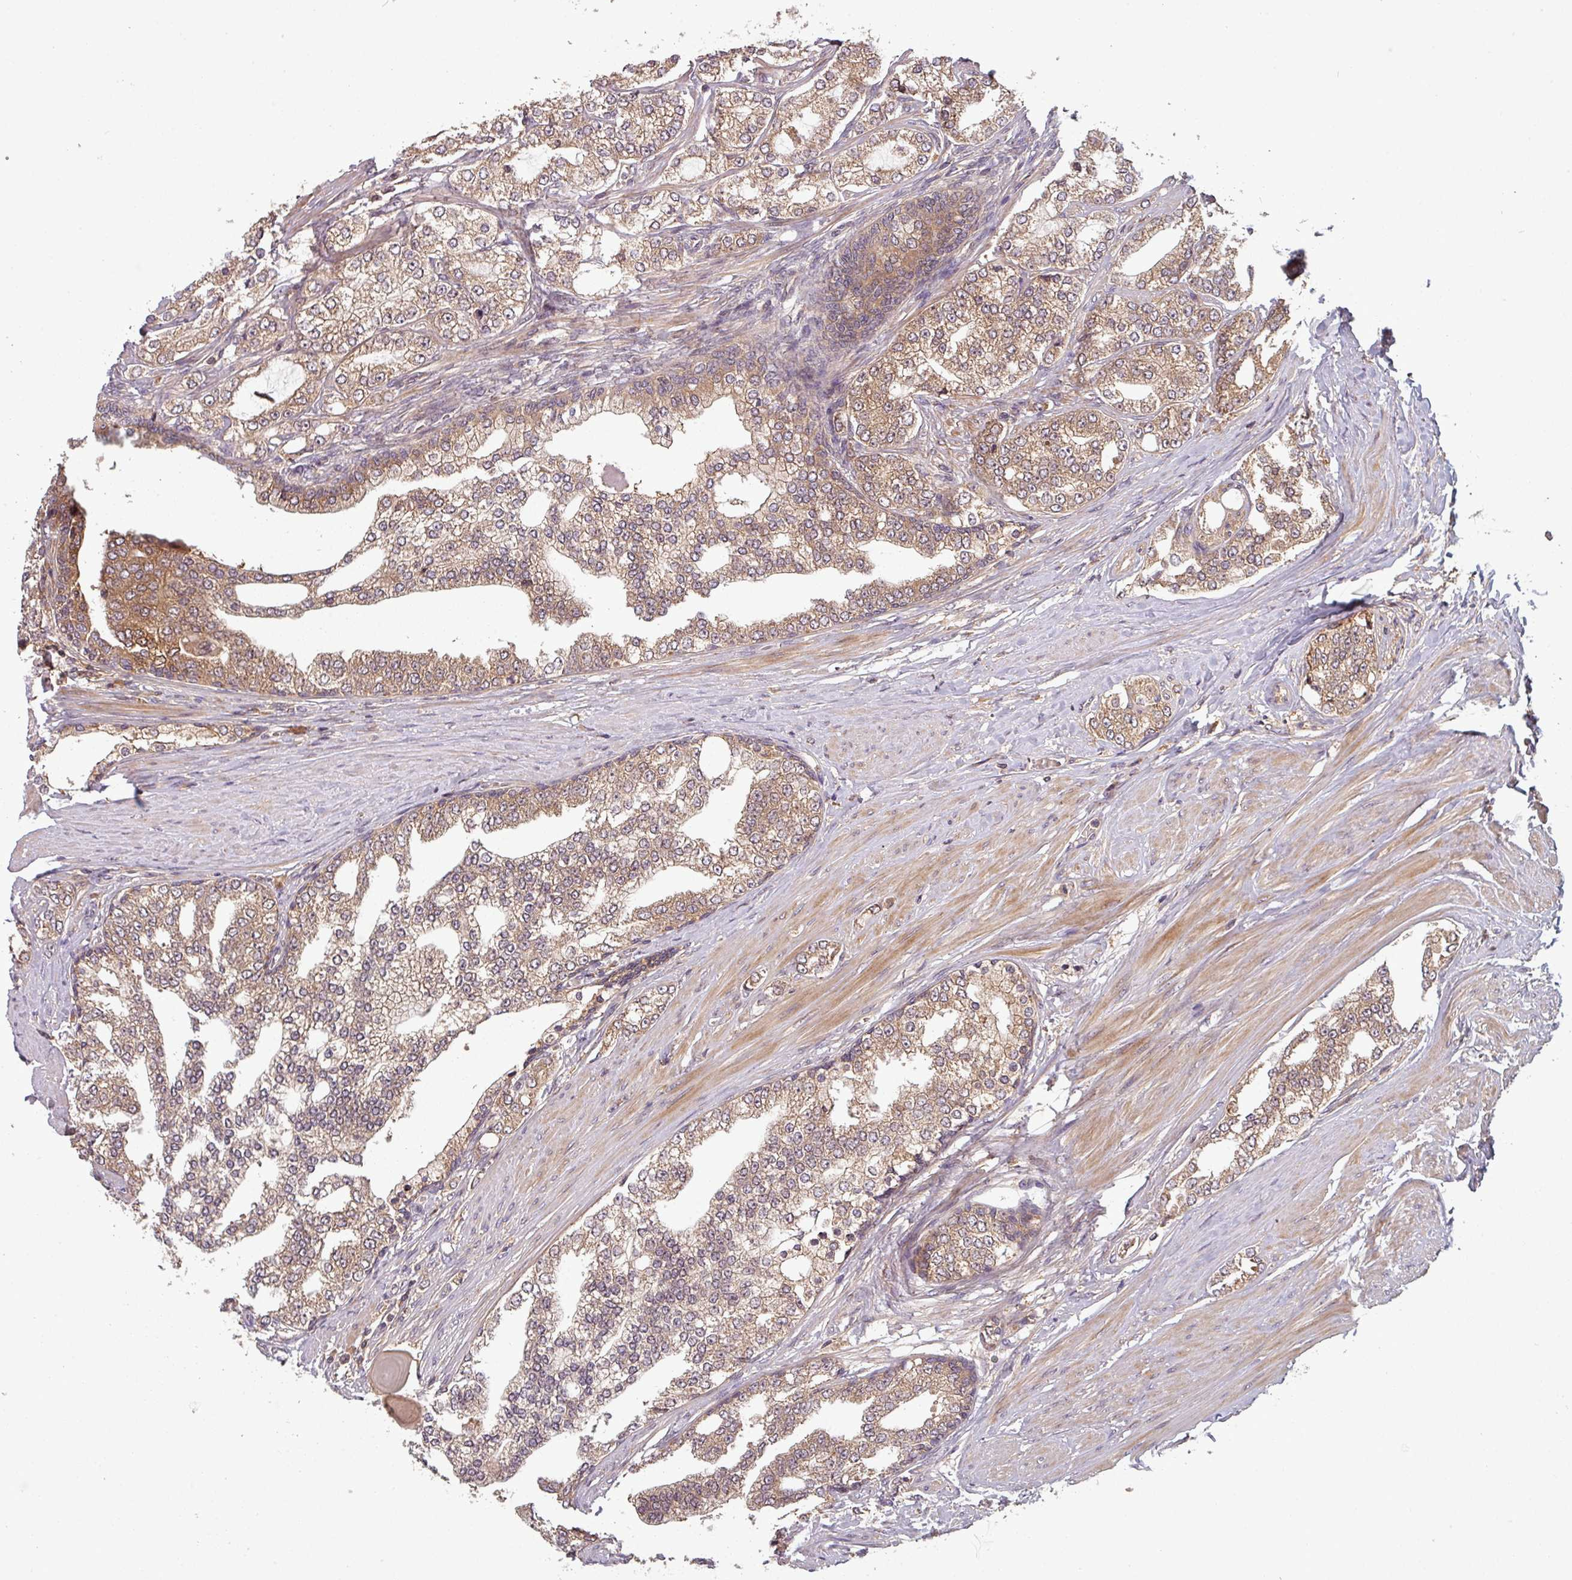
{"staining": {"intensity": "moderate", "quantity": ">75%", "location": "cytoplasmic/membranous"}, "tissue": "prostate cancer", "cell_type": "Tumor cells", "image_type": "cancer", "snomed": [{"axis": "morphology", "description": "Adenocarcinoma, High grade"}, {"axis": "topography", "description": "Prostate"}], "caption": "DAB immunohistochemical staining of human prostate high-grade adenocarcinoma reveals moderate cytoplasmic/membranous protein staining in about >75% of tumor cells. (DAB (3,3'-diaminobenzidine) IHC with brightfield microscopy, high magnification).", "gene": "GSKIP", "patient": {"sex": "male", "age": 64}}